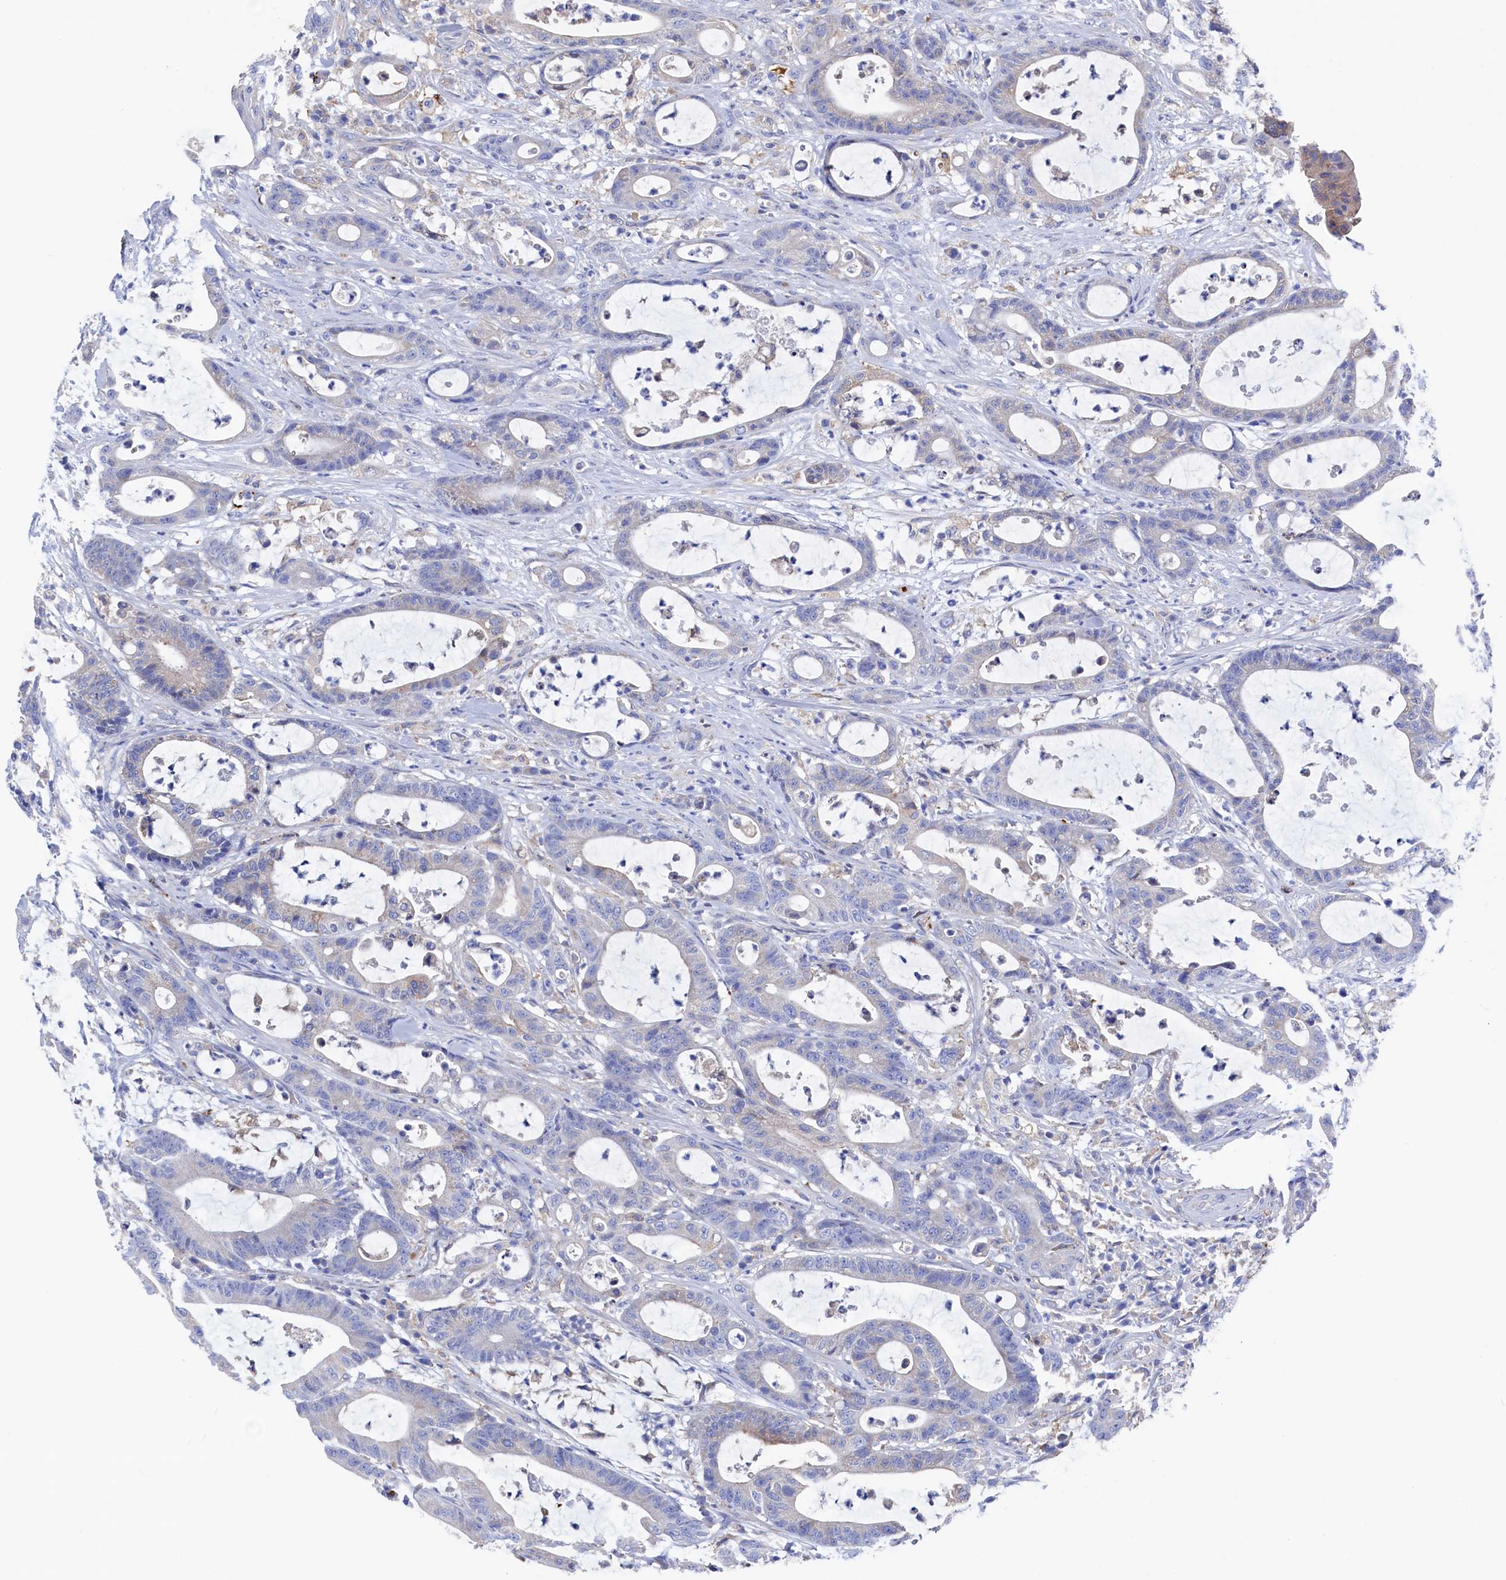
{"staining": {"intensity": "weak", "quantity": "<25%", "location": "cytoplasmic/membranous"}, "tissue": "colorectal cancer", "cell_type": "Tumor cells", "image_type": "cancer", "snomed": [{"axis": "morphology", "description": "Adenocarcinoma, NOS"}, {"axis": "topography", "description": "Colon"}], "caption": "Colorectal cancer (adenocarcinoma) stained for a protein using IHC shows no staining tumor cells.", "gene": "C12orf73", "patient": {"sex": "female", "age": 84}}